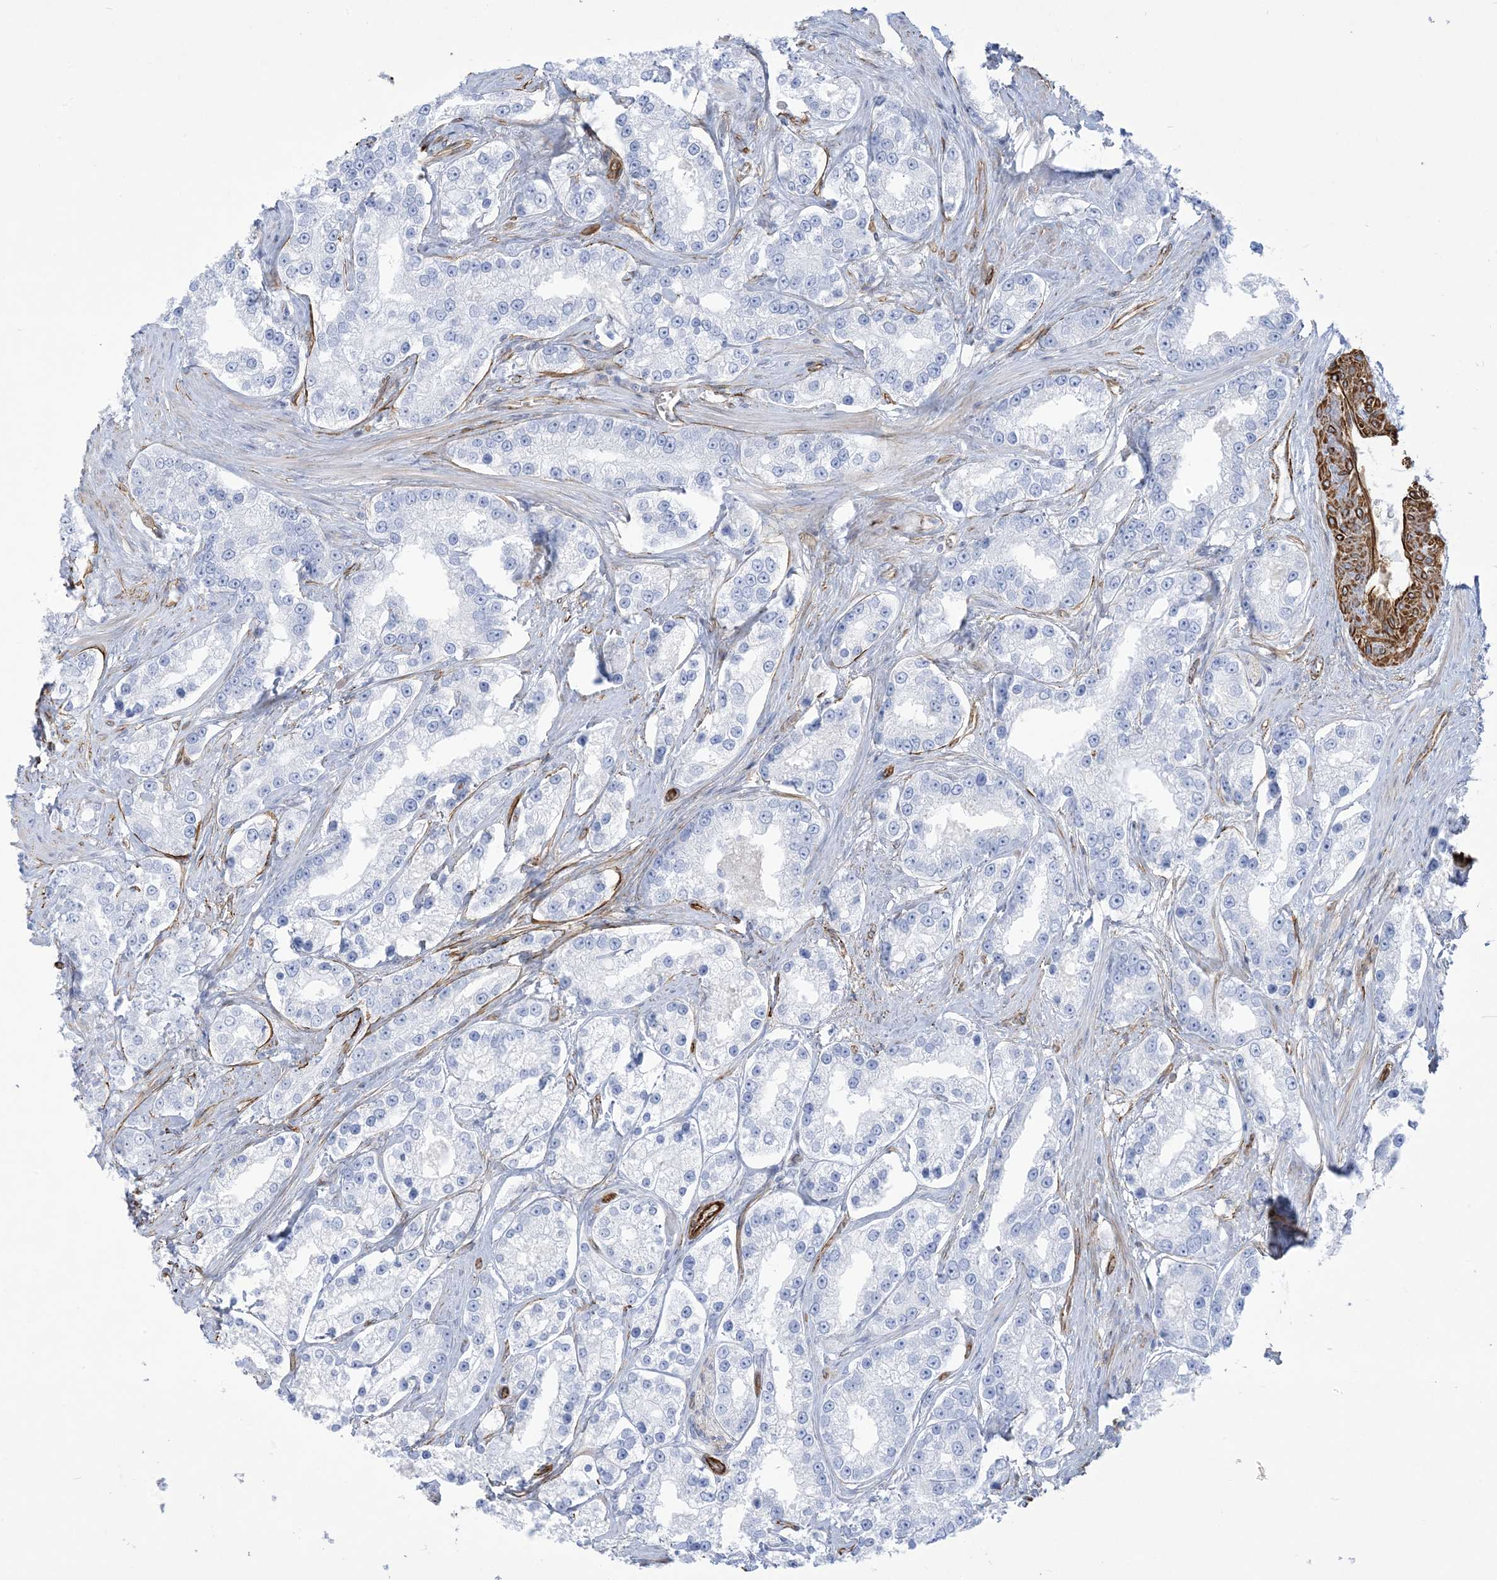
{"staining": {"intensity": "negative", "quantity": "none", "location": "none"}, "tissue": "prostate cancer", "cell_type": "Tumor cells", "image_type": "cancer", "snomed": [{"axis": "morphology", "description": "Normal tissue, NOS"}, {"axis": "morphology", "description": "Adenocarcinoma, High grade"}, {"axis": "topography", "description": "Prostate"}], "caption": "High power microscopy image of an immunohistochemistry micrograph of prostate cancer (adenocarcinoma (high-grade)), revealing no significant positivity in tumor cells. (DAB IHC with hematoxylin counter stain).", "gene": "B3GNT7", "patient": {"sex": "male", "age": 83}}